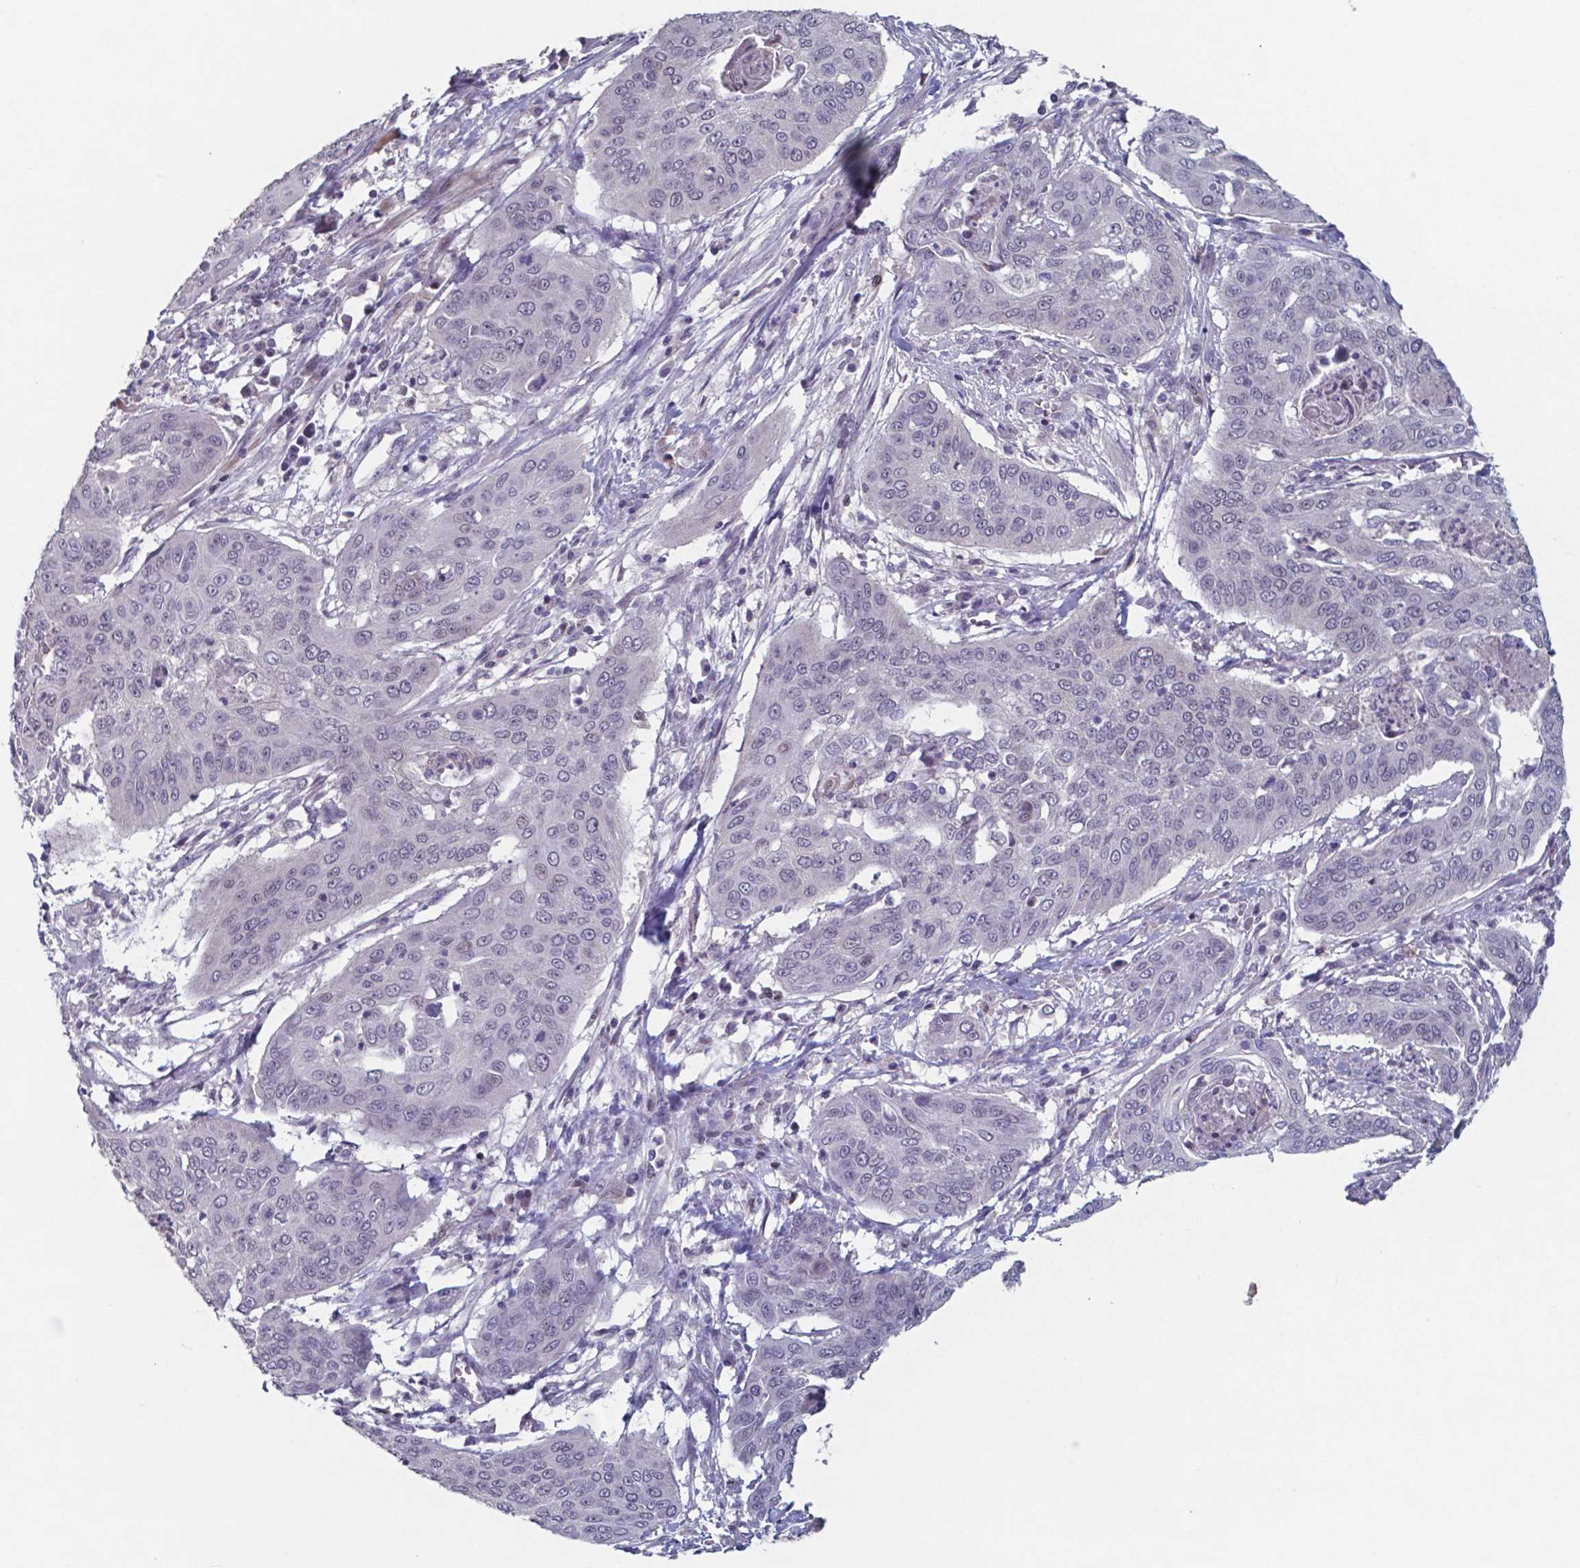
{"staining": {"intensity": "weak", "quantity": "<25%", "location": "nuclear"}, "tissue": "cervical cancer", "cell_type": "Tumor cells", "image_type": "cancer", "snomed": [{"axis": "morphology", "description": "Squamous cell carcinoma, NOS"}, {"axis": "topography", "description": "Cervix"}], "caption": "Photomicrograph shows no protein positivity in tumor cells of cervical cancer tissue. (IHC, brightfield microscopy, high magnification).", "gene": "TDP2", "patient": {"sex": "female", "age": 39}}